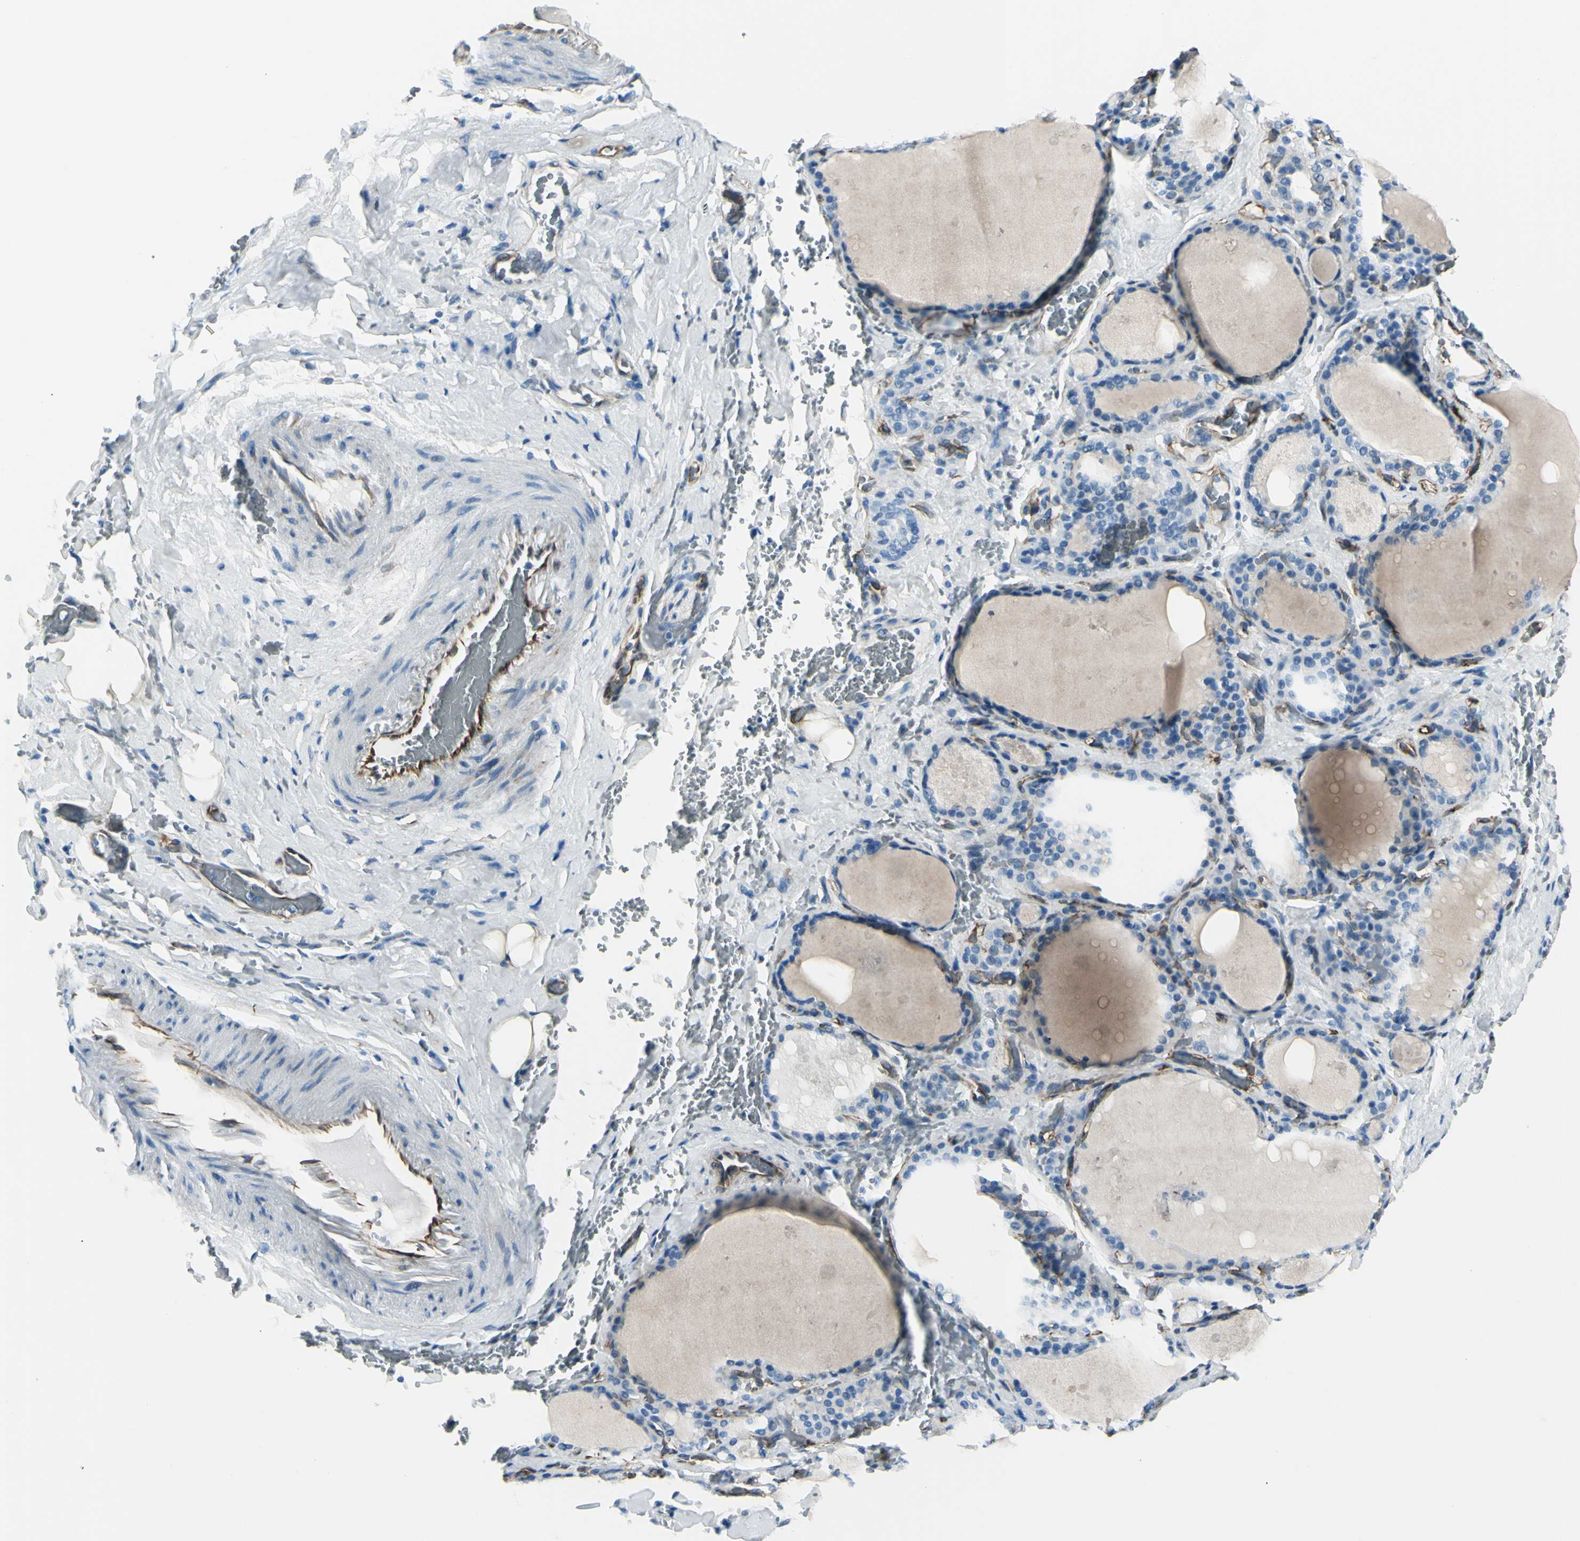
{"staining": {"intensity": "negative", "quantity": "none", "location": "none"}, "tissue": "thyroid gland", "cell_type": "Glandular cells", "image_type": "normal", "snomed": [{"axis": "morphology", "description": "Normal tissue, NOS"}, {"axis": "topography", "description": "Thyroid gland"}], "caption": "Glandular cells show no significant staining in unremarkable thyroid gland. (Immunohistochemistry (ihc), brightfield microscopy, high magnification).", "gene": "PTH2R", "patient": {"sex": "male", "age": 61}}